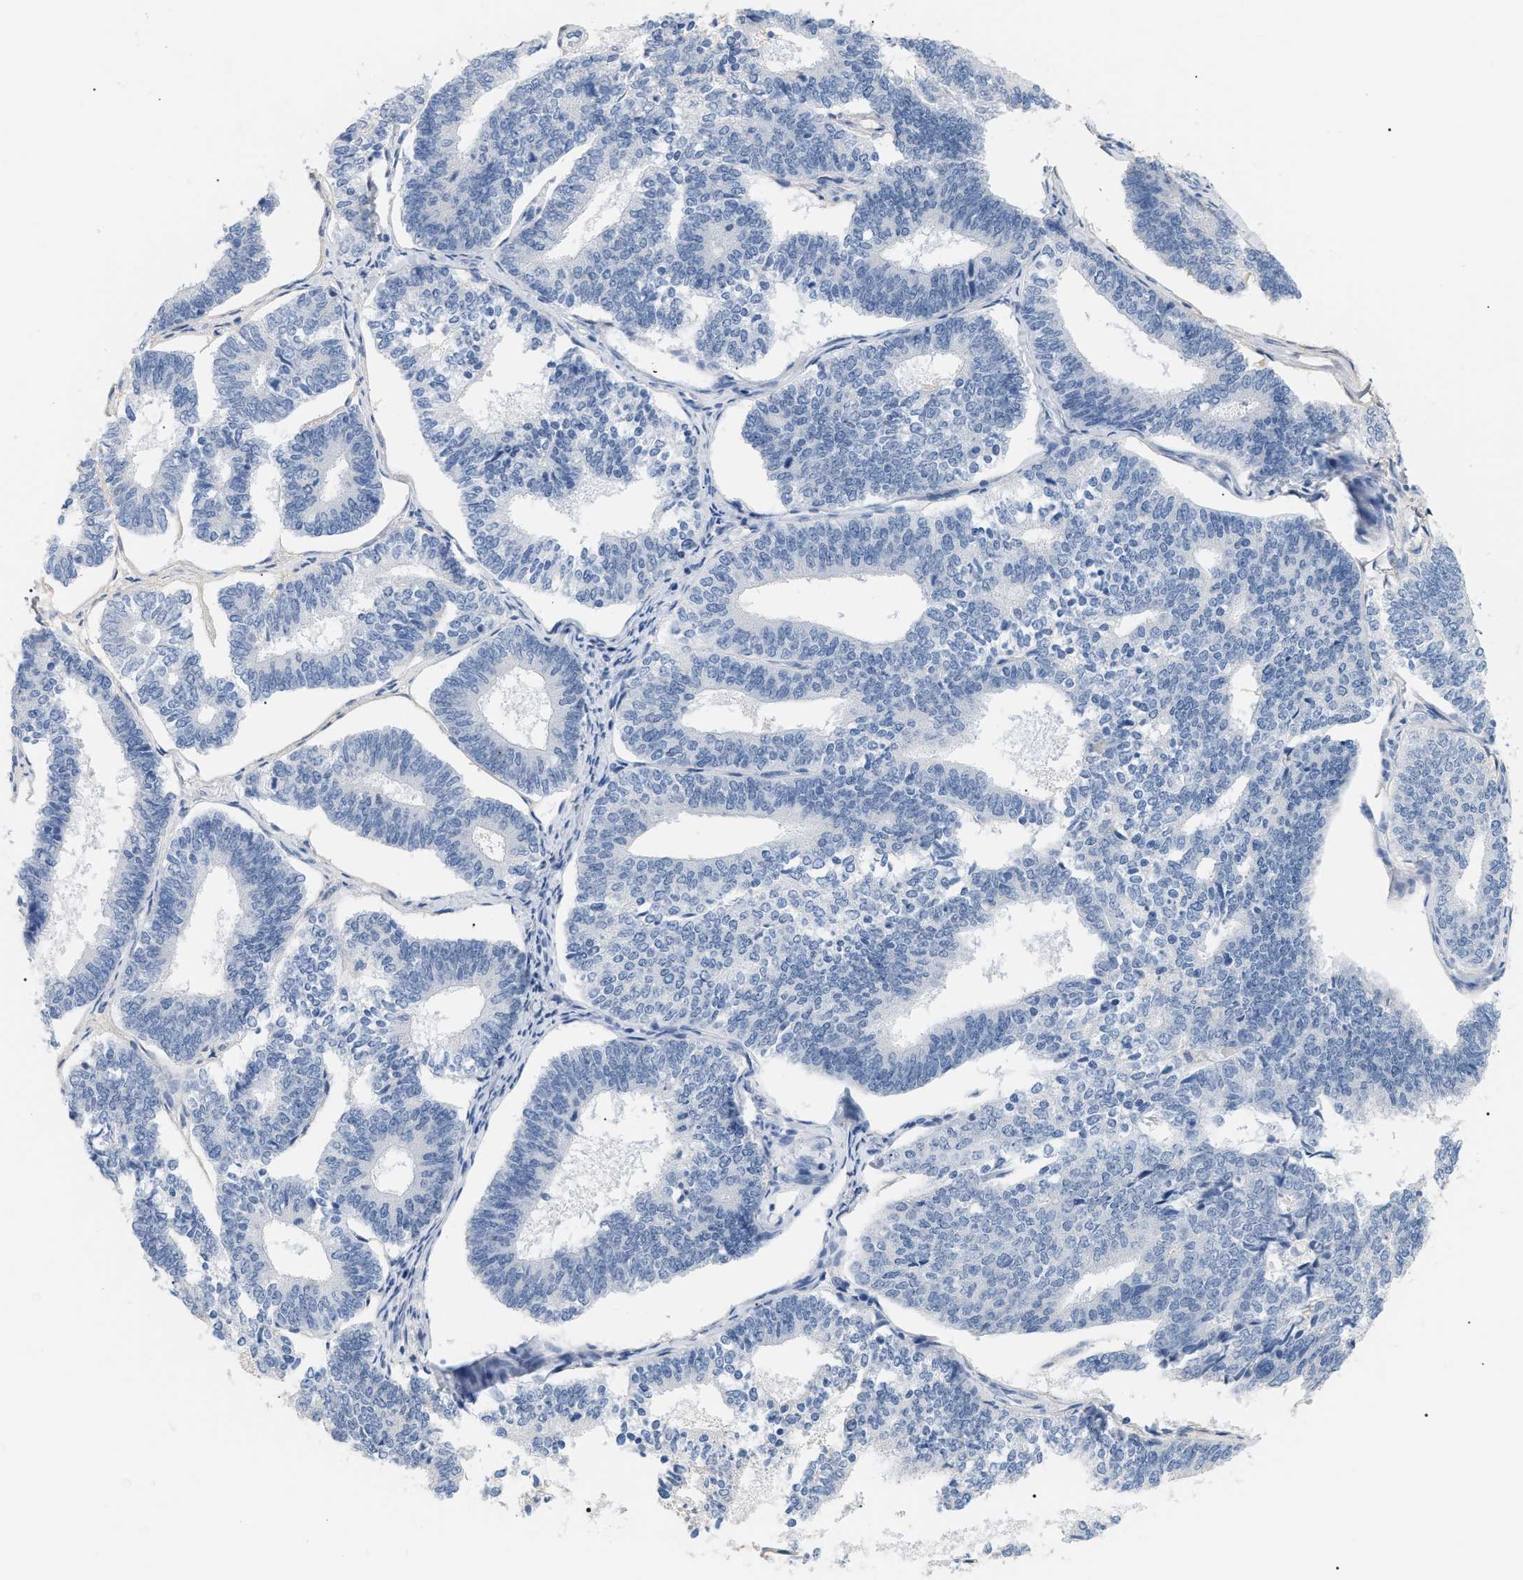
{"staining": {"intensity": "negative", "quantity": "none", "location": "none"}, "tissue": "endometrial cancer", "cell_type": "Tumor cells", "image_type": "cancer", "snomed": [{"axis": "morphology", "description": "Adenocarcinoma, NOS"}, {"axis": "topography", "description": "Endometrium"}], "caption": "Endometrial cancer (adenocarcinoma) was stained to show a protein in brown. There is no significant staining in tumor cells.", "gene": "CFH", "patient": {"sex": "female", "age": 70}}